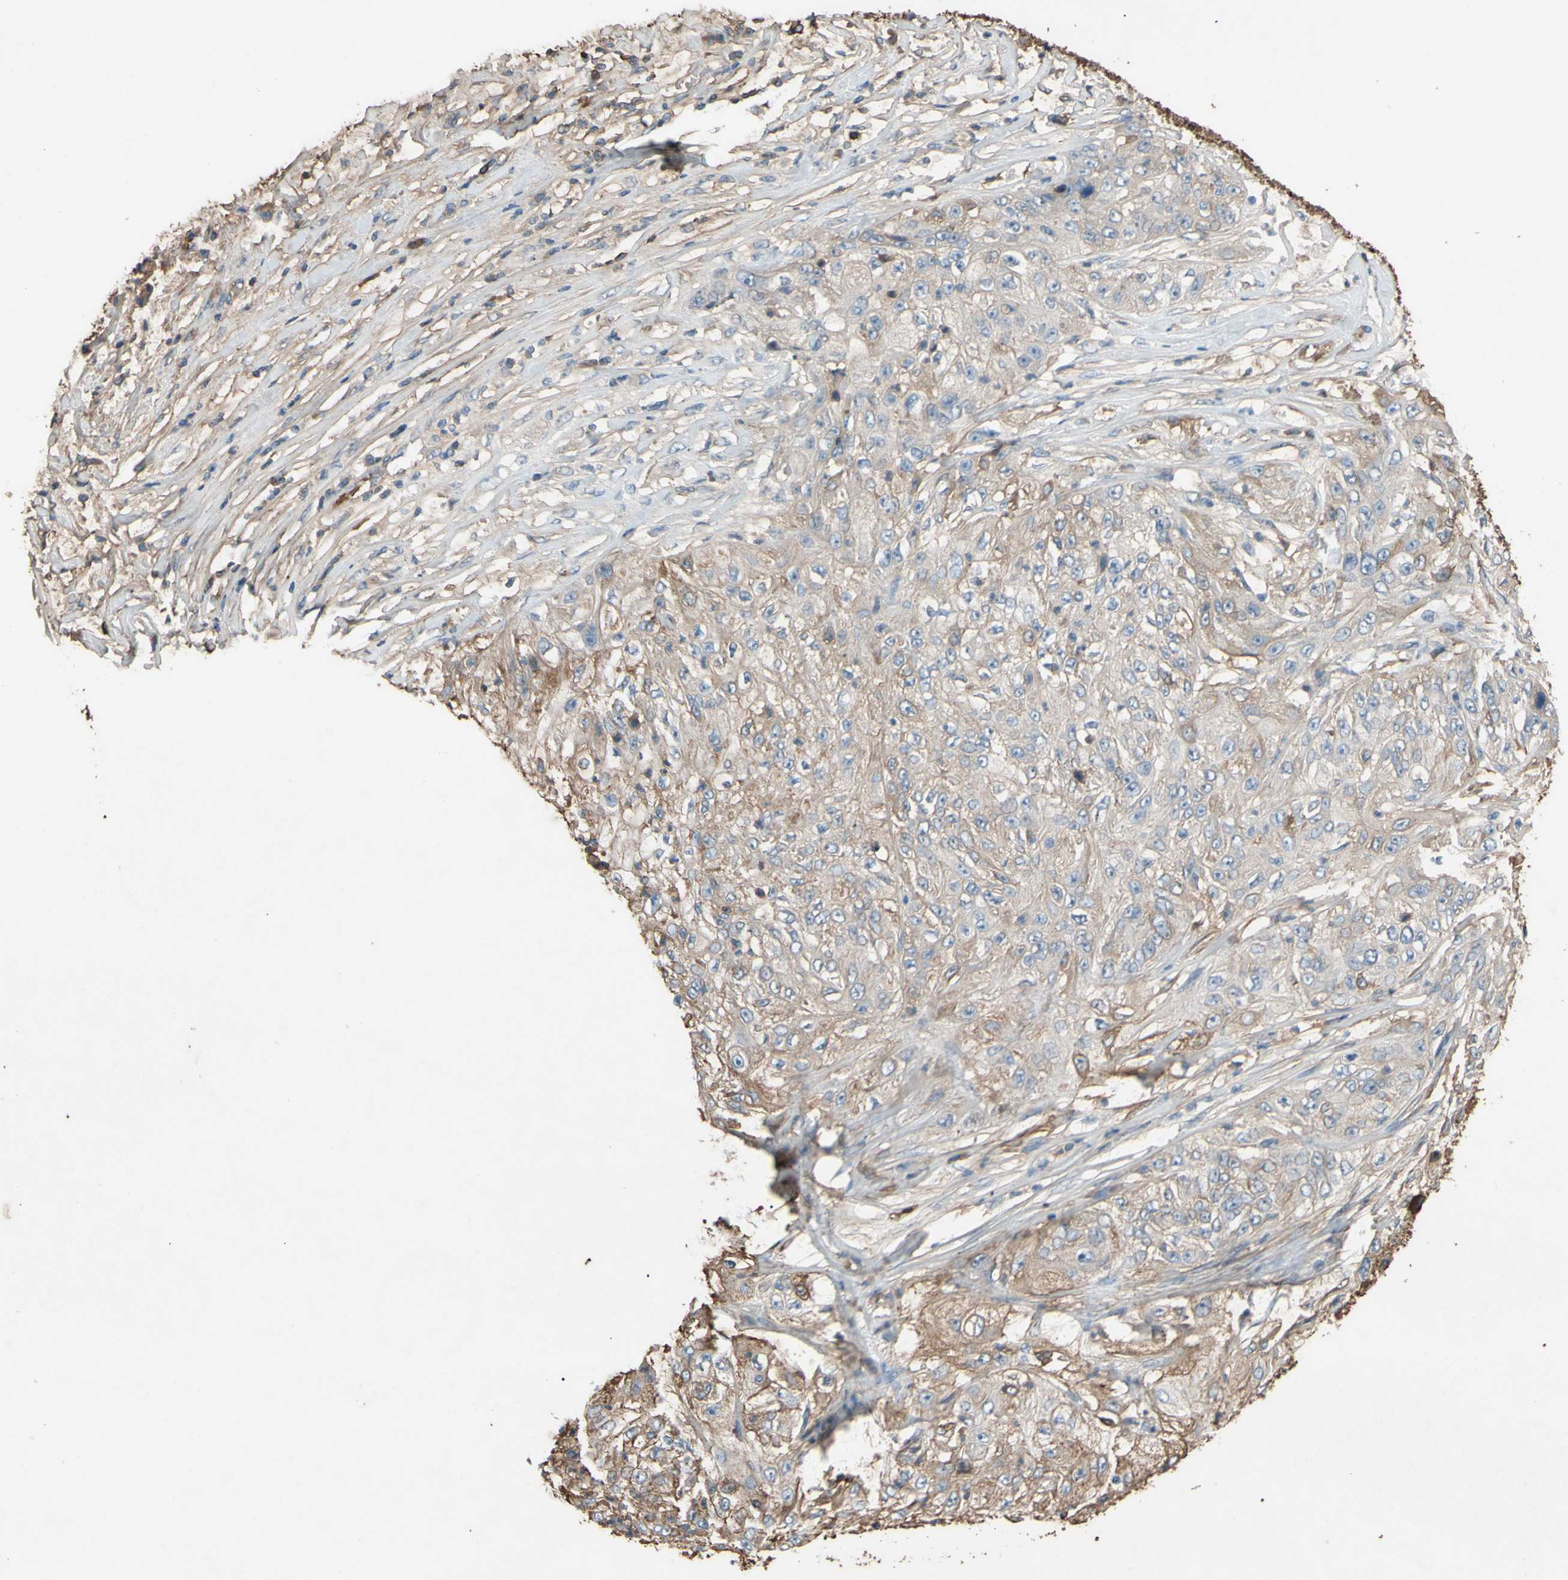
{"staining": {"intensity": "moderate", "quantity": "25%-75%", "location": "cytoplasmic/membranous"}, "tissue": "lung cancer", "cell_type": "Tumor cells", "image_type": "cancer", "snomed": [{"axis": "morphology", "description": "Inflammation, NOS"}, {"axis": "morphology", "description": "Squamous cell carcinoma, NOS"}, {"axis": "topography", "description": "Lymph node"}, {"axis": "topography", "description": "Soft tissue"}, {"axis": "topography", "description": "Lung"}], "caption": "About 25%-75% of tumor cells in human lung squamous cell carcinoma show moderate cytoplasmic/membranous protein expression as visualized by brown immunohistochemical staining.", "gene": "PTGDS", "patient": {"sex": "male", "age": 66}}